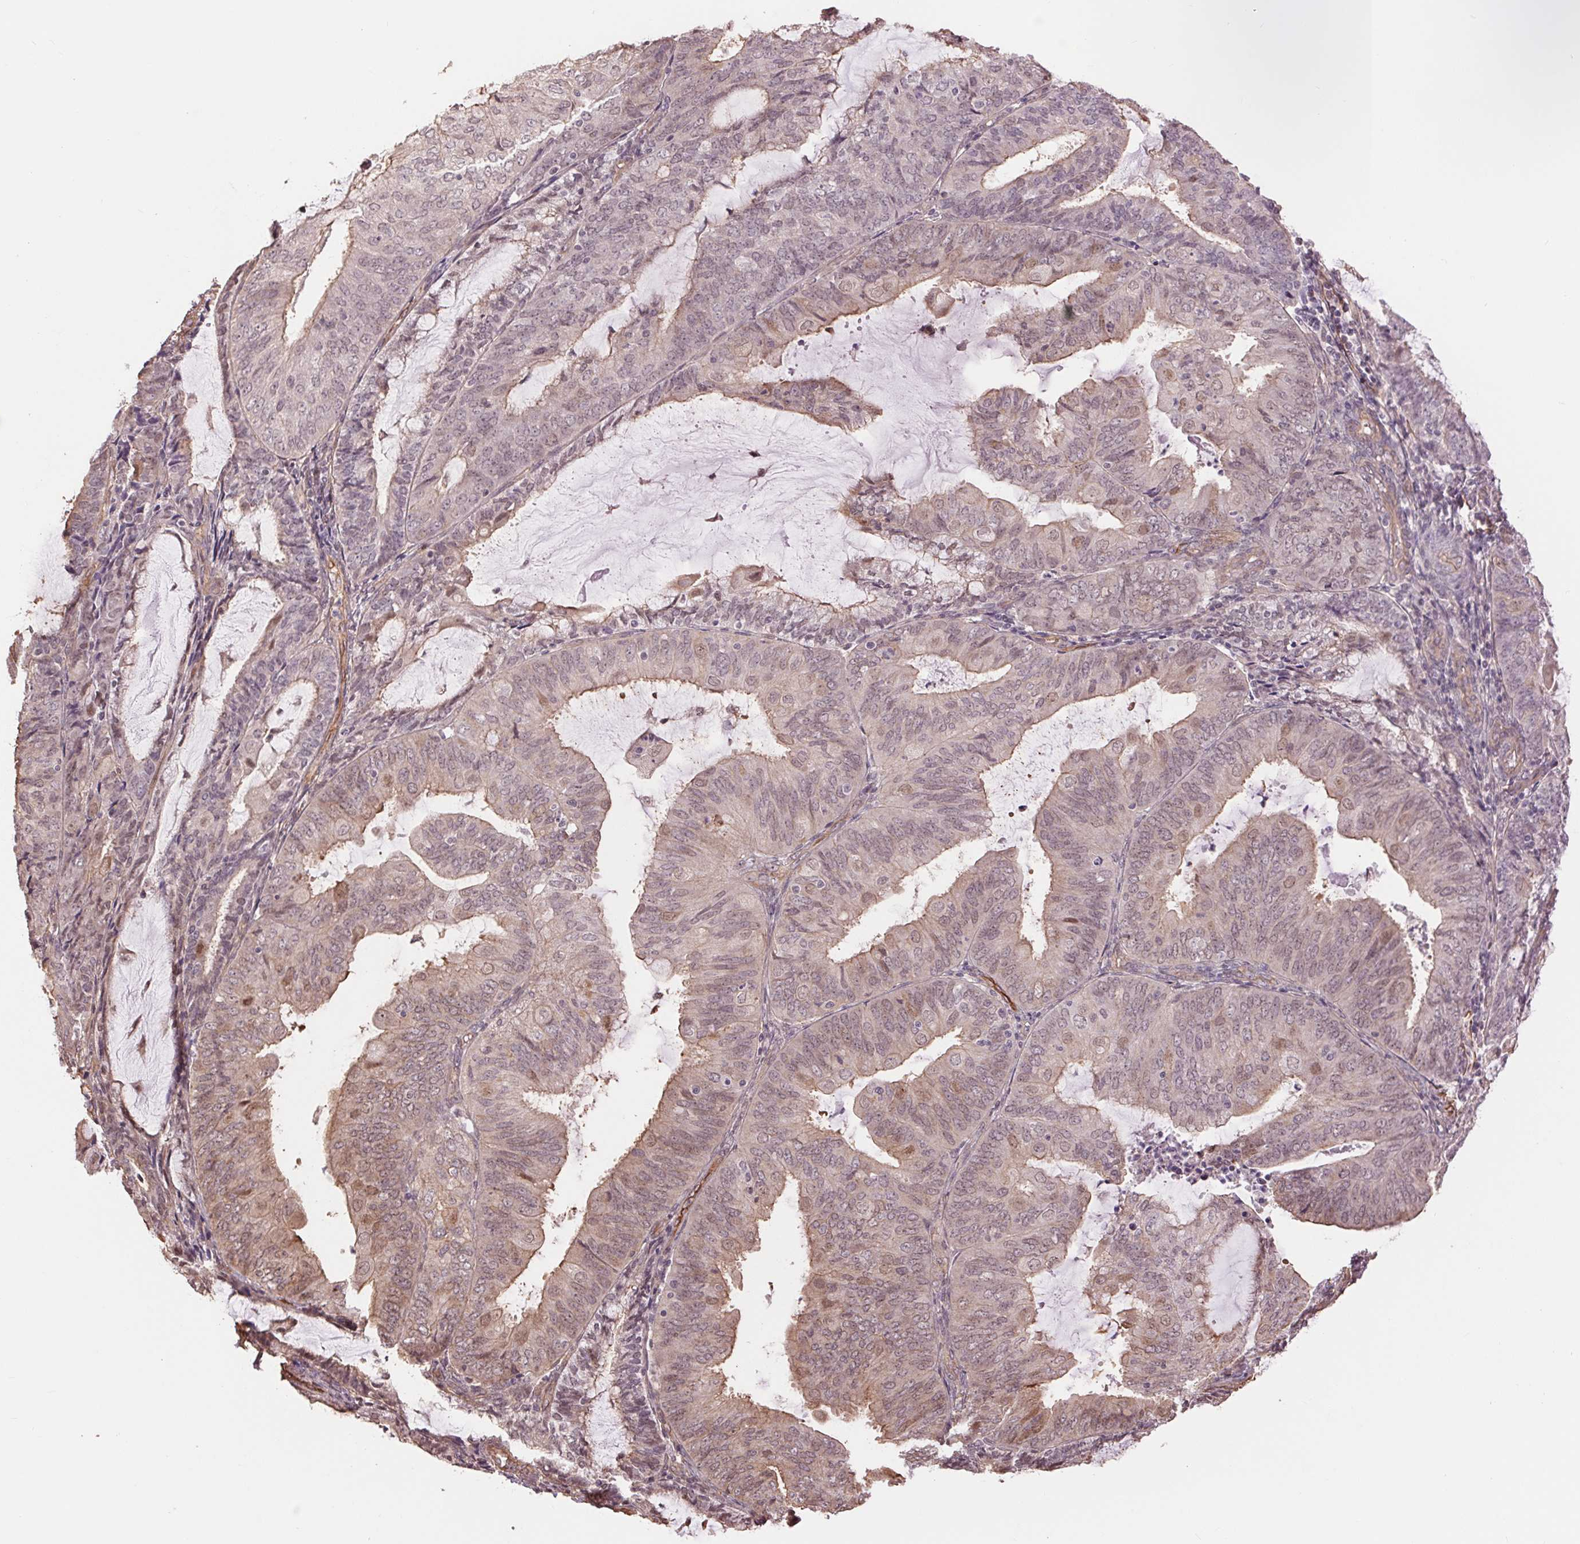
{"staining": {"intensity": "weak", "quantity": "25%-75%", "location": "cytoplasmic/membranous,nuclear"}, "tissue": "endometrial cancer", "cell_type": "Tumor cells", "image_type": "cancer", "snomed": [{"axis": "morphology", "description": "Adenocarcinoma, NOS"}, {"axis": "topography", "description": "Endometrium"}], "caption": "A brown stain shows weak cytoplasmic/membranous and nuclear staining of a protein in human endometrial cancer tumor cells.", "gene": "PALM", "patient": {"sex": "female", "age": 81}}